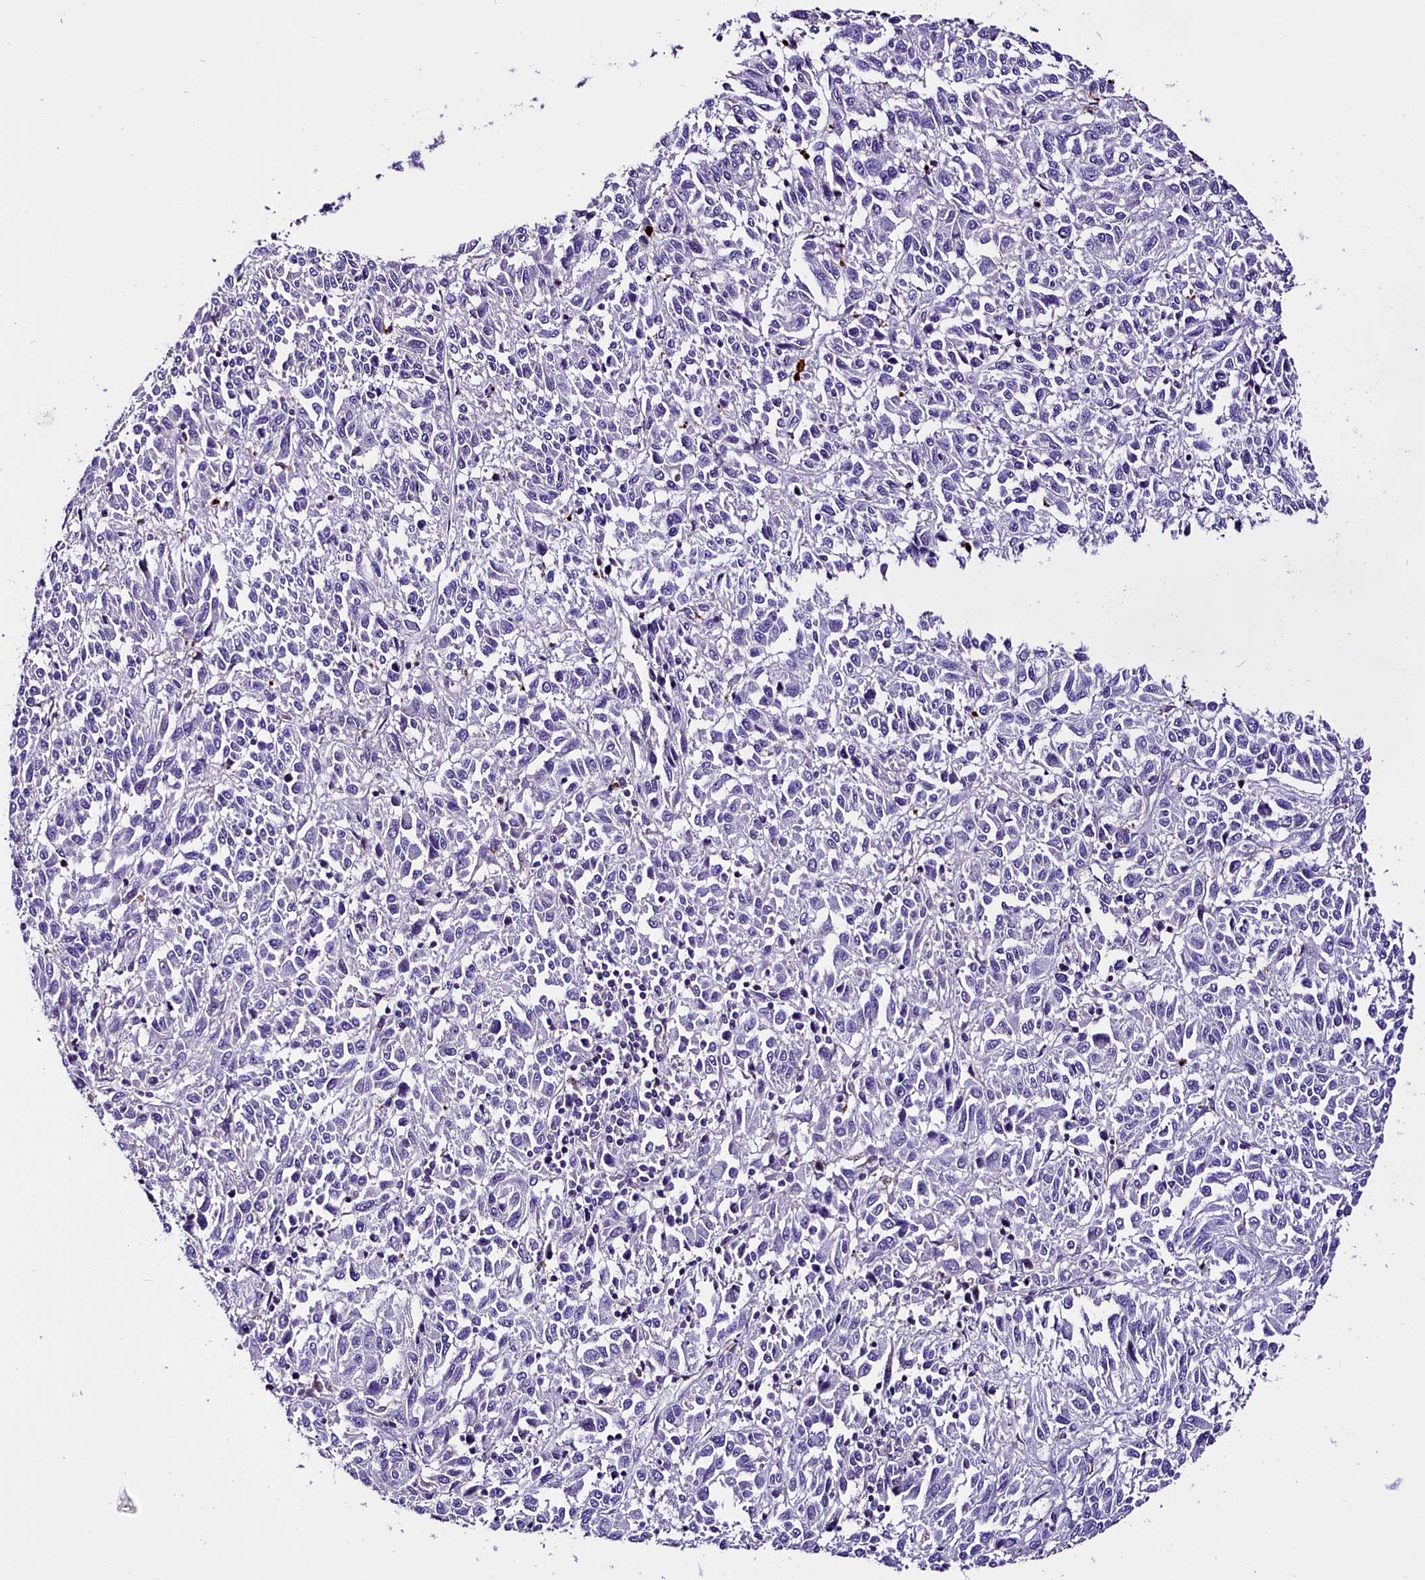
{"staining": {"intensity": "negative", "quantity": "none", "location": "none"}, "tissue": "melanoma", "cell_type": "Tumor cells", "image_type": "cancer", "snomed": [{"axis": "morphology", "description": "Malignant melanoma, Metastatic site"}, {"axis": "topography", "description": "Lung"}], "caption": "IHC micrograph of human melanoma stained for a protein (brown), which displays no positivity in tumor cells.", "gene": "MEX3B", "patient": {"sex": "male", "age": 64}}